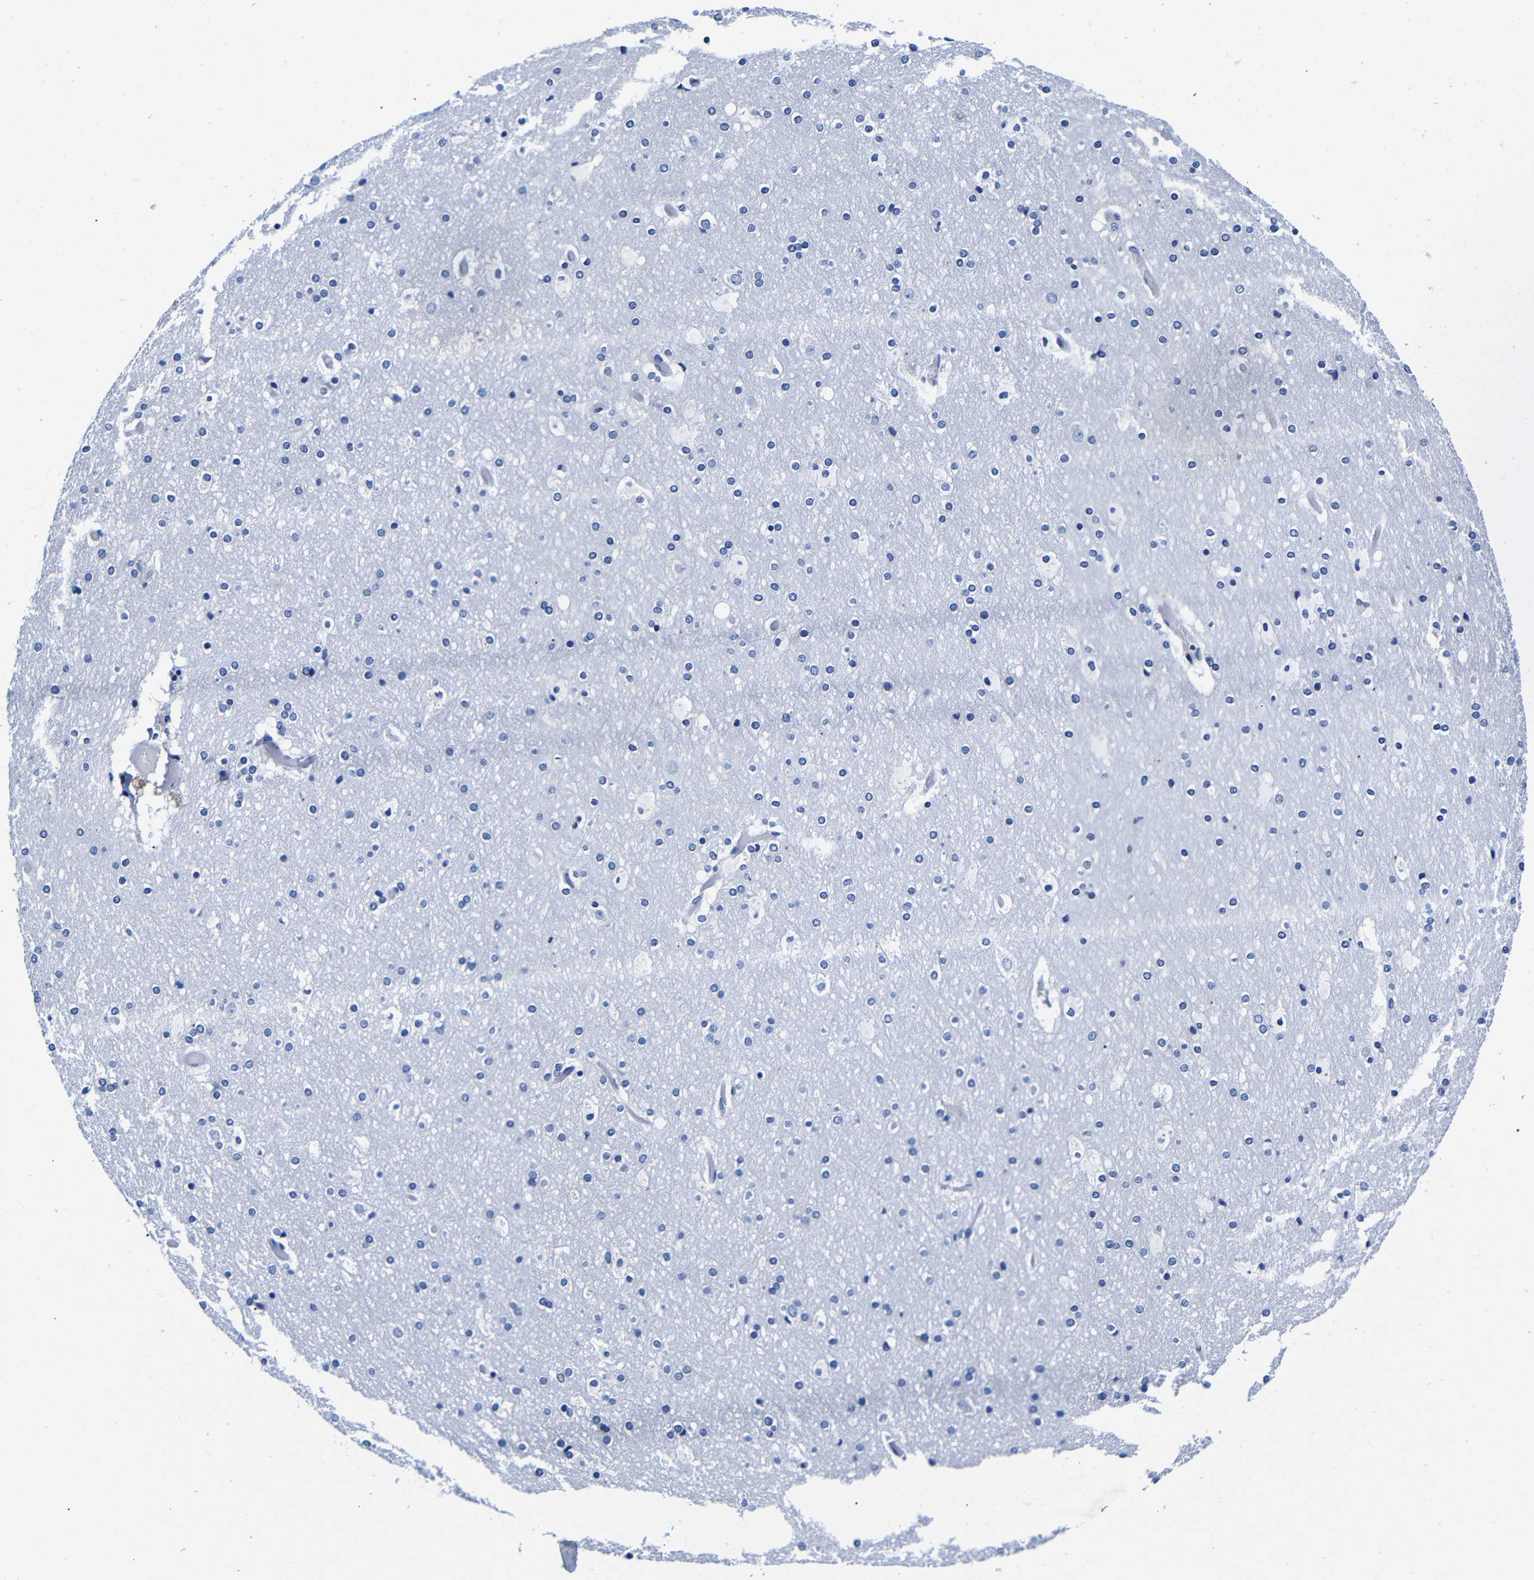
{"staining": {"intensity": "negative", "quantity": "none", "location": "none"}, "tissue": "cerebral cortex", "cell_type": "Endothelial cells", "image_type": "normal", "snomed": [{"axis": "morphology", "description": "Normal tissue, NOS"}, {"axis": "topography", "description": "Cerebral cortex"}], "caption": "This is an immunohistochemistry histopathology image of normal cerebral cortex. There is no expression in endothelial cells.", "gene": "CLEC4G", "patient": {"sex": "male", "age": 57}}